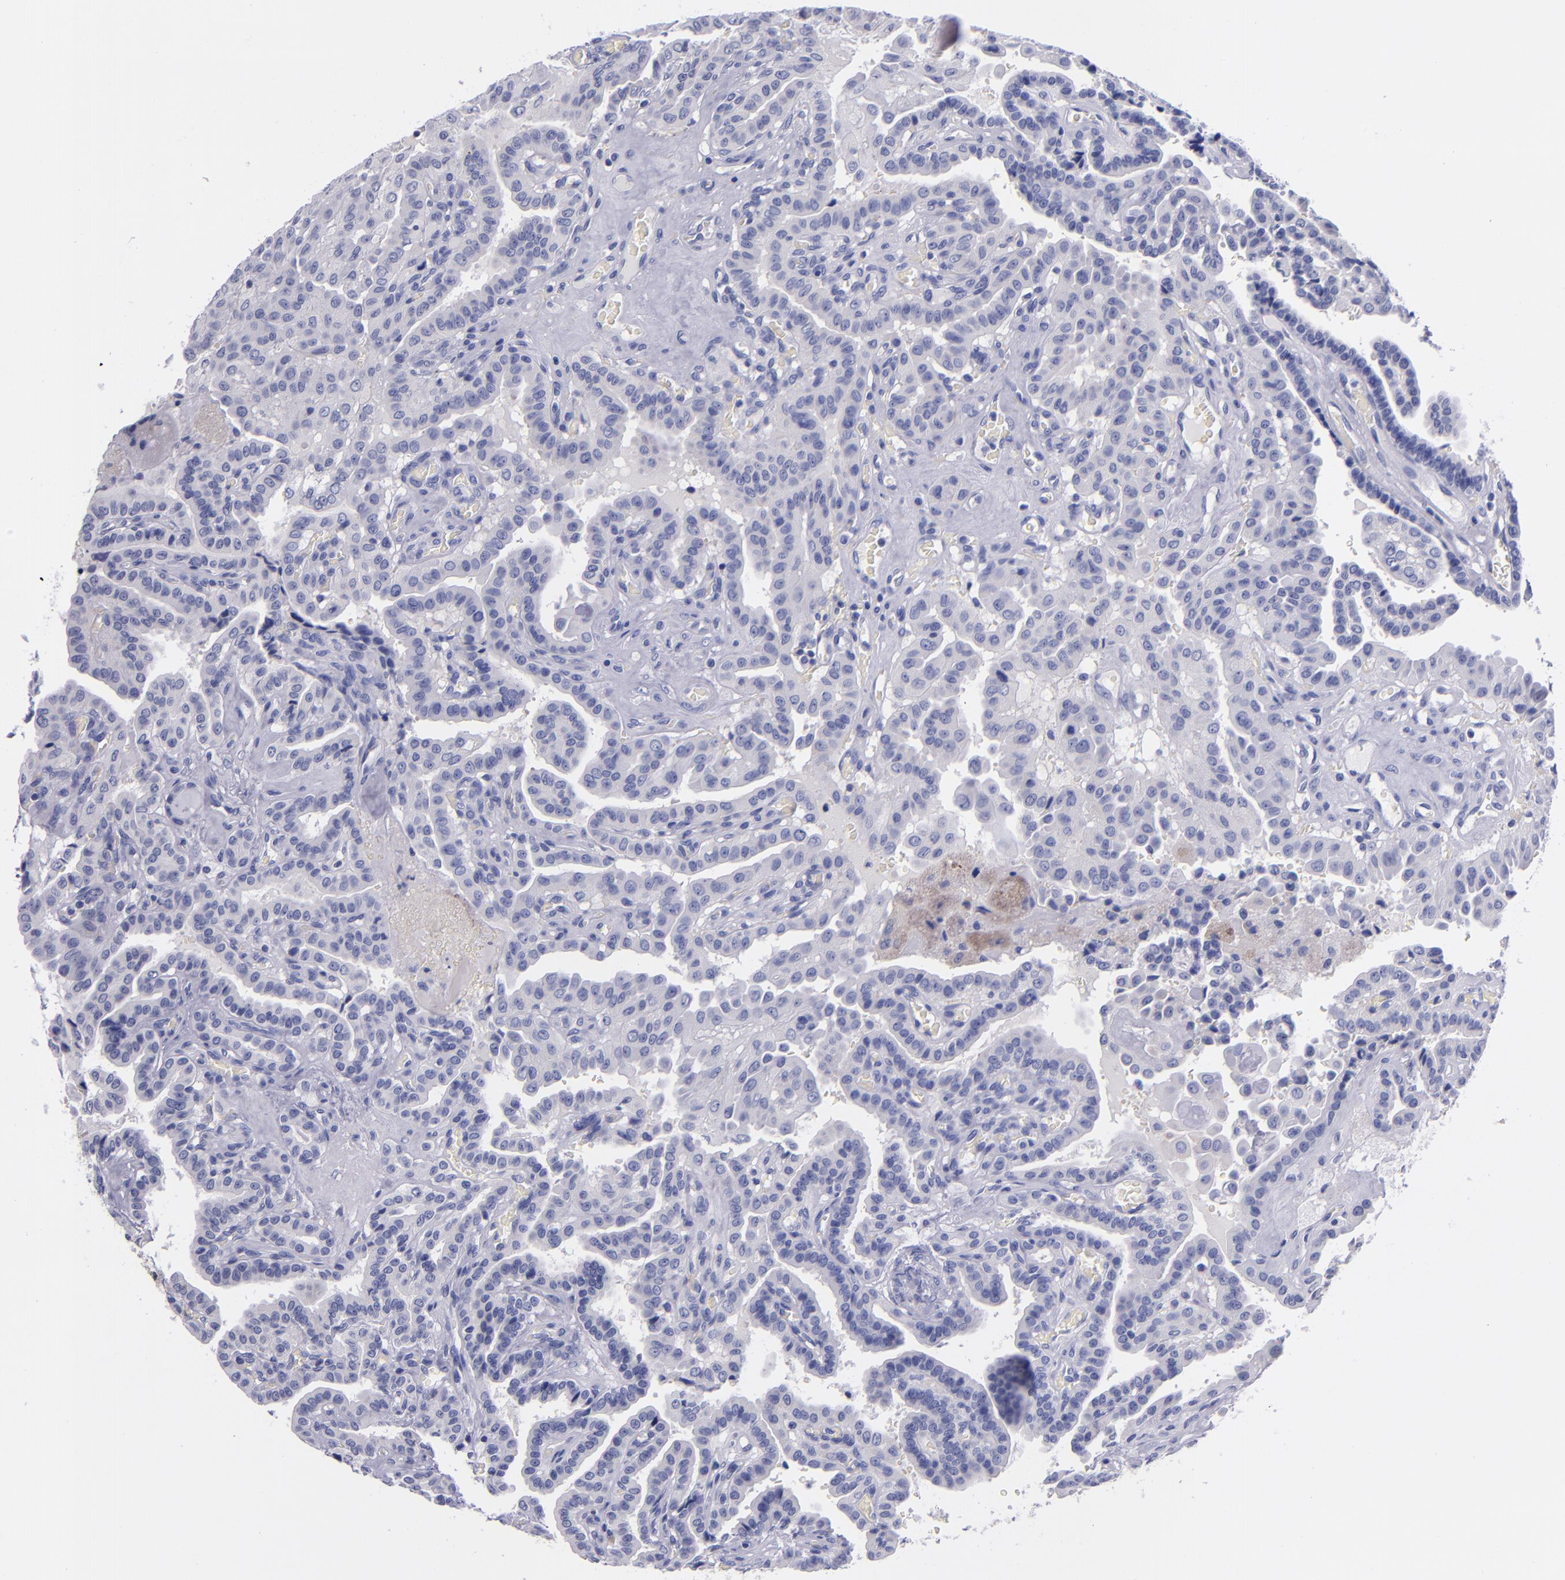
{"staining": {"intensity": "negative", "quantity": "none", "location": "none"}, "tissue": "thyroid cancer", "cell_type": "Tumor cells", "image_type": "cancer", "snomed": [{"axis": "morphology", "description": "Papillary adenocarcinoma, NOS"}, {"axis": "topography", "description": "Thyroid gland"}], "caption": "This is an immunohistochemistry micrograph of thyroid papillary adenocarcinoma. There is no staining in tumor cells.", "gene": "SV2A", "patient": {"sex": "male", "age": 87}}